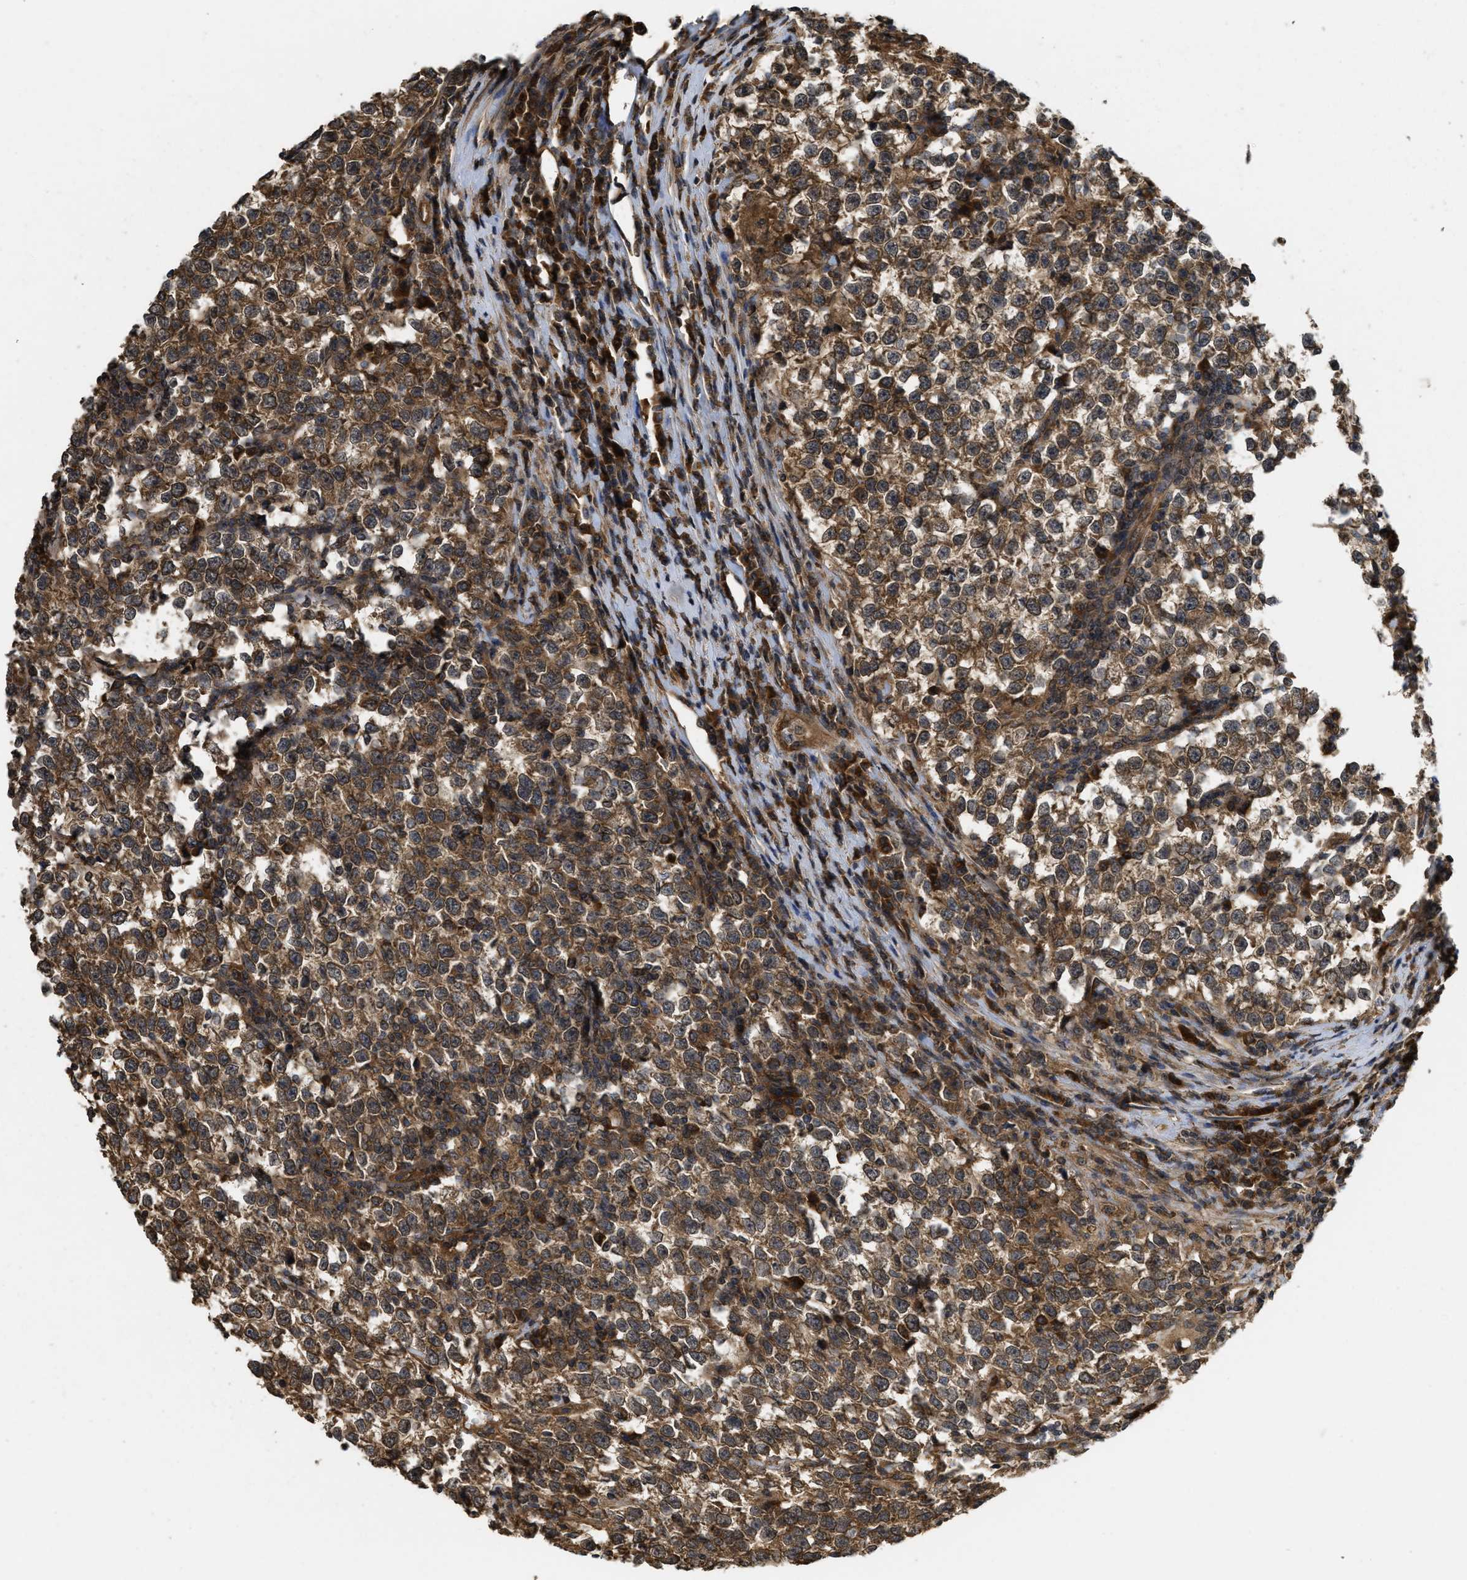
{"staining": {"intensity": "moderate", "quantity": ">75%", "location": "cytoplasmic/membranous"}, "tissue": "testis cancer", "cell_type": "Tumor cells", "image_type": "cancer", "snomed": [{"axis": "morphology", "description": "Normal tissue, NOS"}, {"axis": "morphology", "description": "Seminoma, NOS"}, {"axis": "topography", "description": "Testis"}], "caption": "Approximately >75% of tumor cells in testis cancer (seminoma) reveal moderate cytoplasmic/membranous protein positivity as visualized by brown immunohistochemical staining.", "gene": "FZD6", "patient": {"sex": "male", "age": 43}}